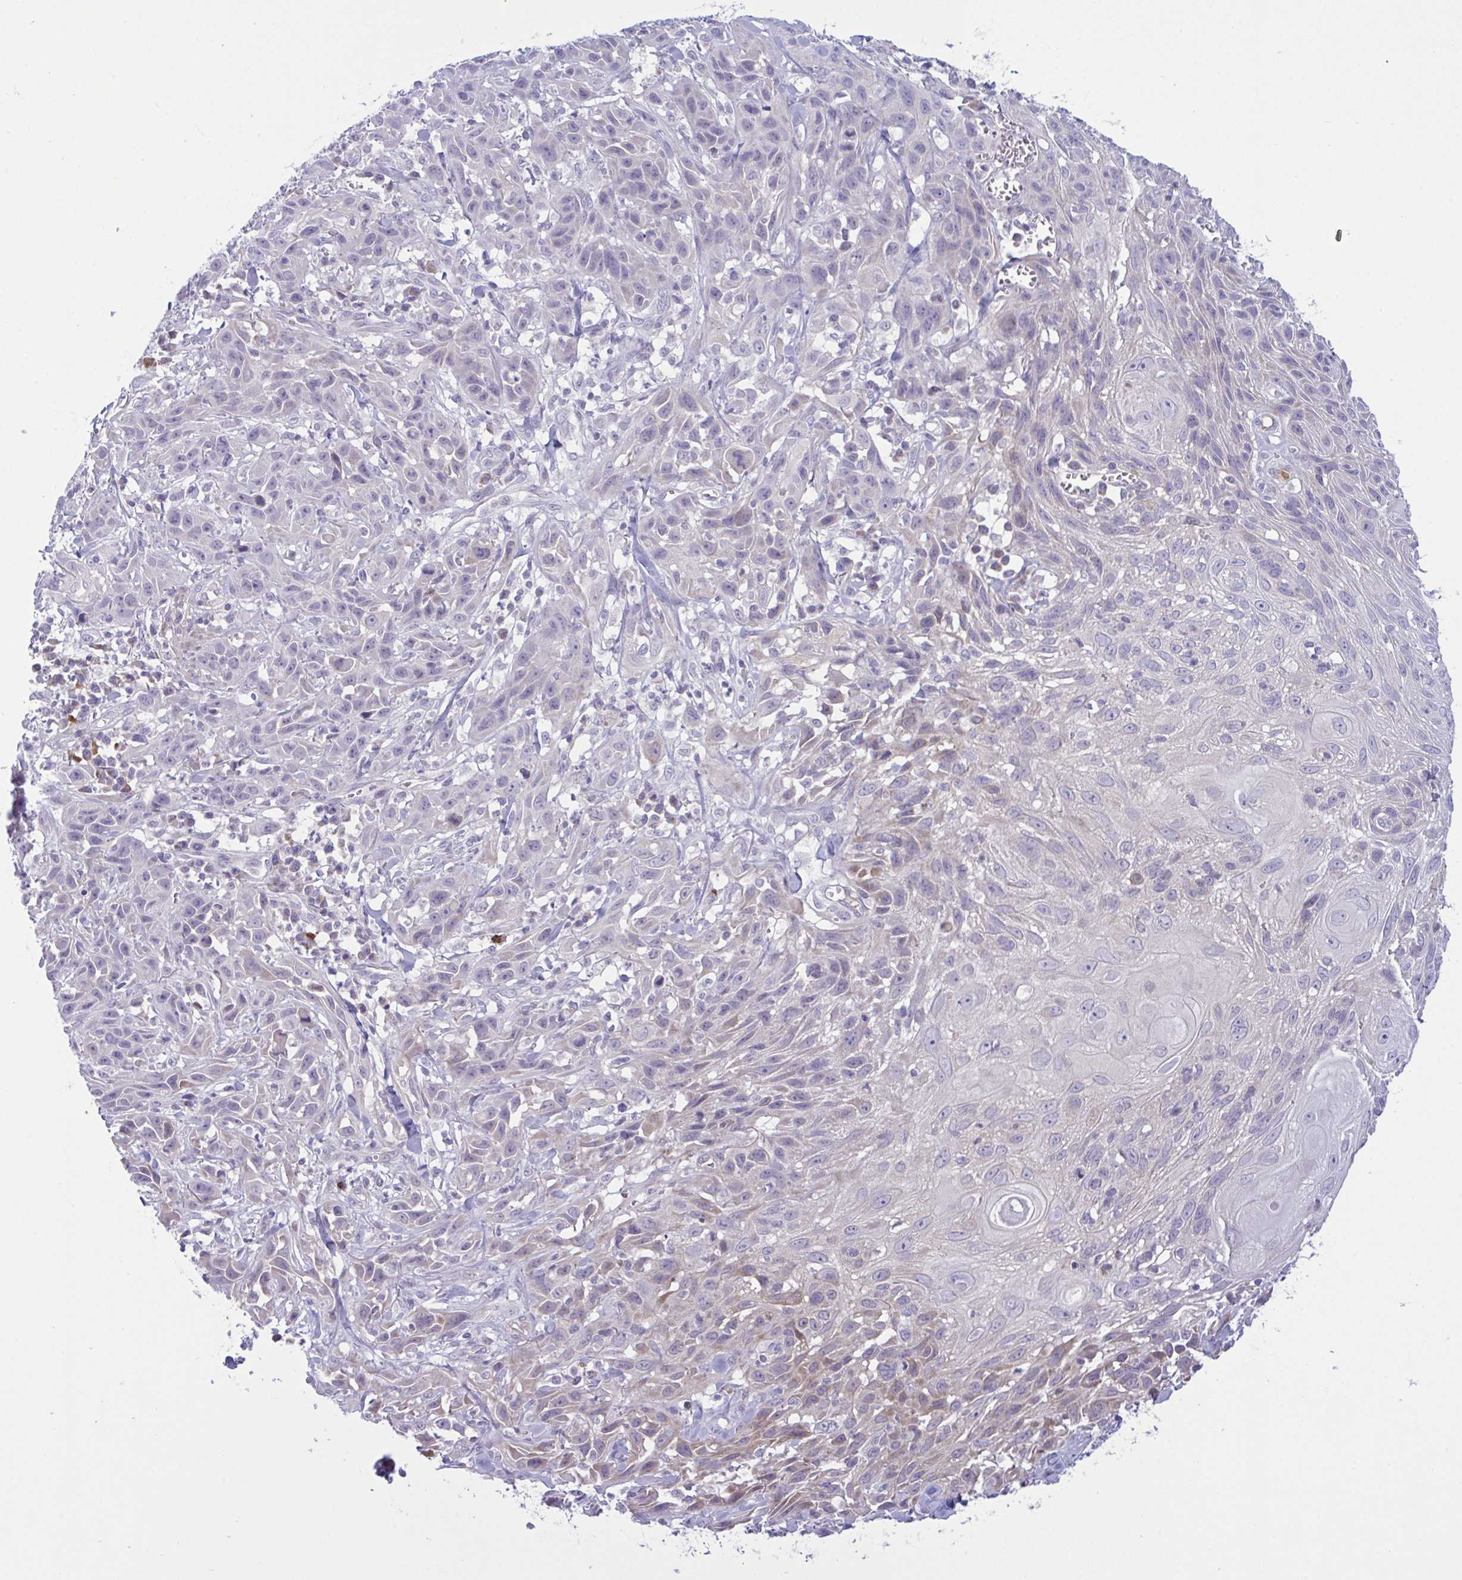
{"staining": {"intensity": "negative", "quantity": "none", "location": "none"}, "tissue": "skin cancer", "cell_type": "Tumor cells", "image_type": "cancer", "snomed": [{"axis": "morphology", "description": "Squamous cell carcinoma, NOS"}, {"axis": "topography", "description": "Skin"}, {"axis": "topography", "description": "Vulva"}], "caption": "Tumor cells show no significant protein positivity in skin cancer.", "gene": "VWC2", "patient": {"sex": "female", "age": 83}}